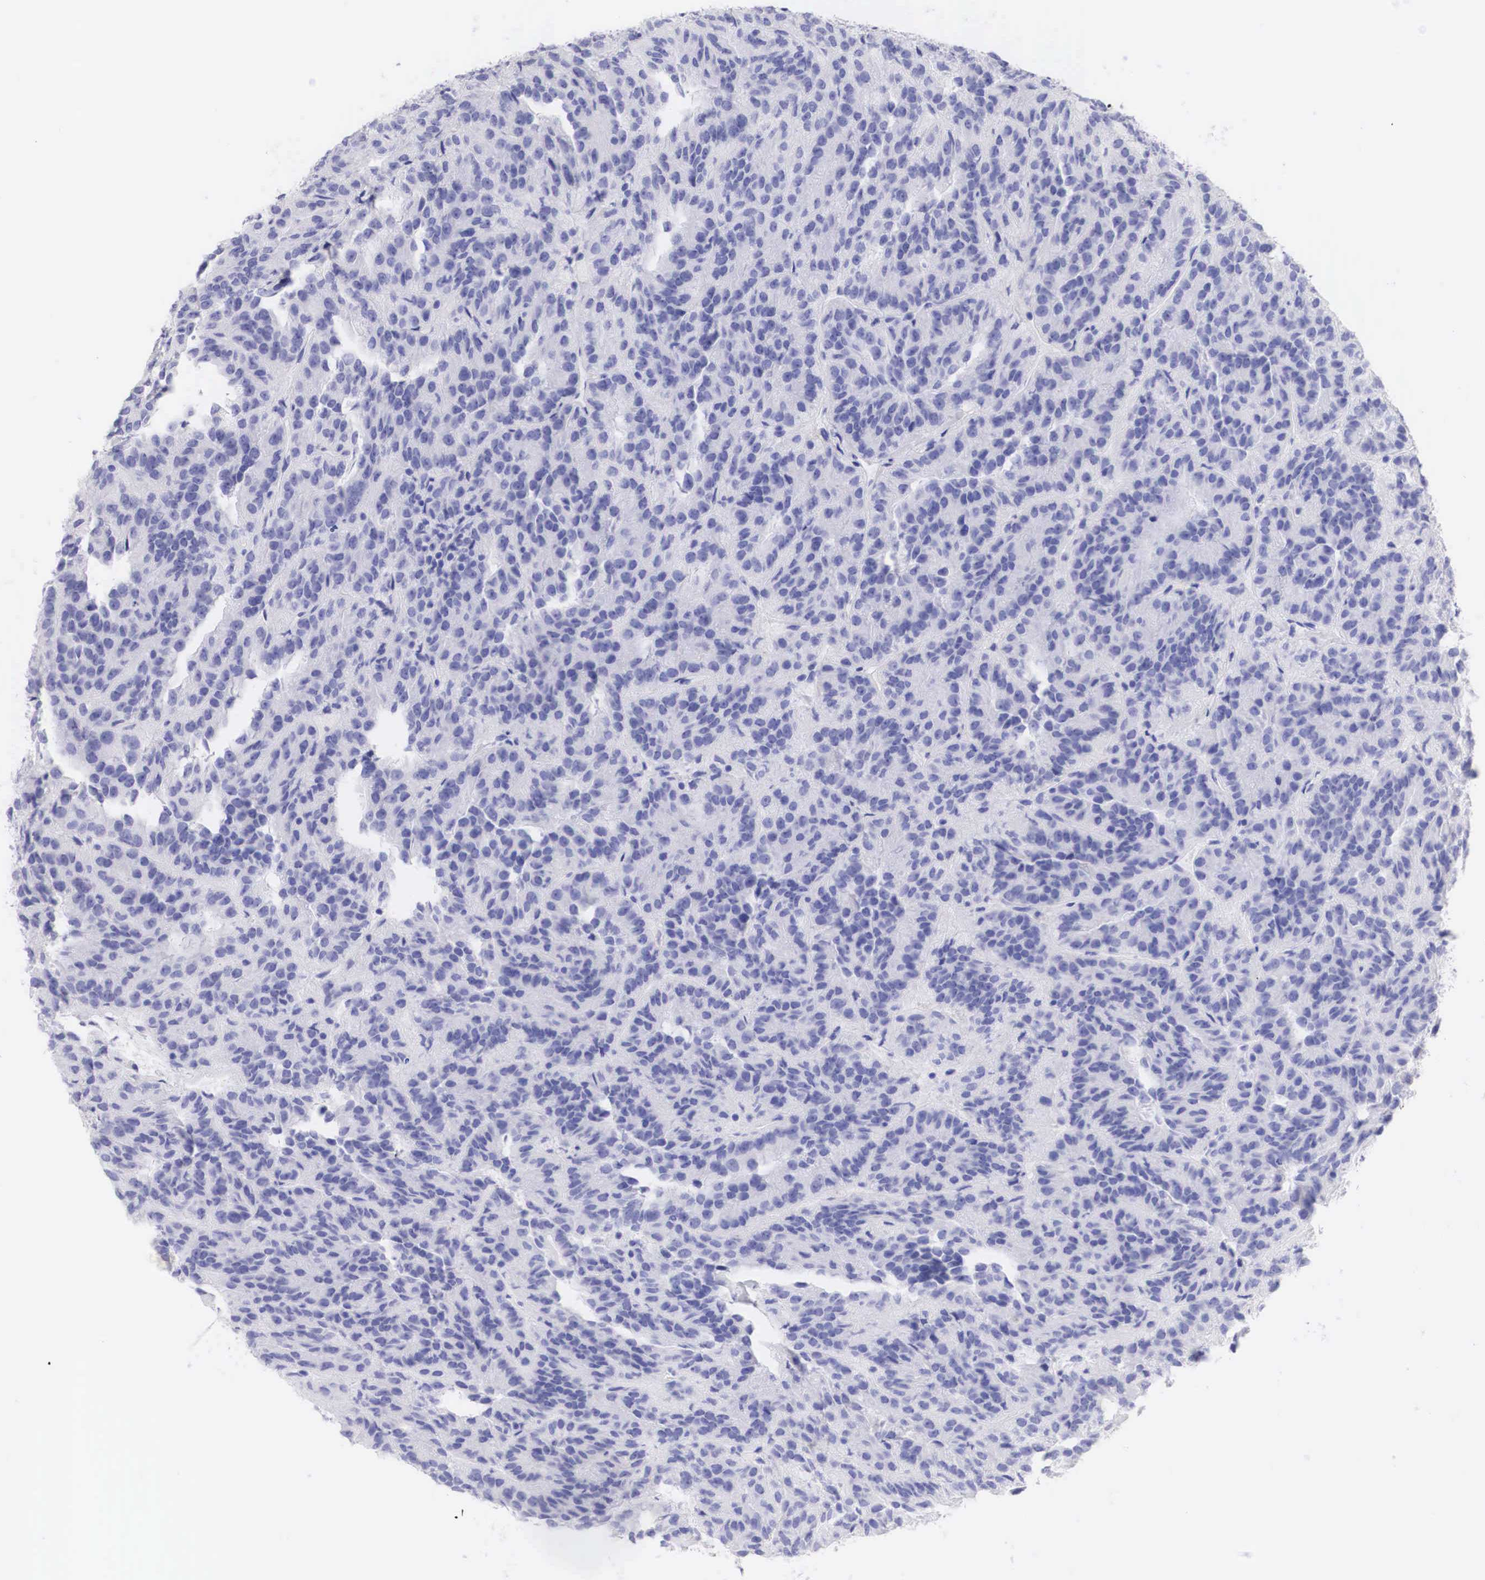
{"staining": {"intensity": "negative", "quantity": "none", "location": "none"}, "tissue": "renal cancer", "cell_type": "Tumor cells", "image_type": "cancer", "snomed": [{"axis": "morphology", "description": "Adenocarcinoma, NOS"}, {"axis": "topography", "description": "Kidney"}], "caption": "Tumor cells show no significant staining in renal cancer (adenocarcinoma).", "gene": "TYR", "patient": {"sex": "male", "age": 46}}